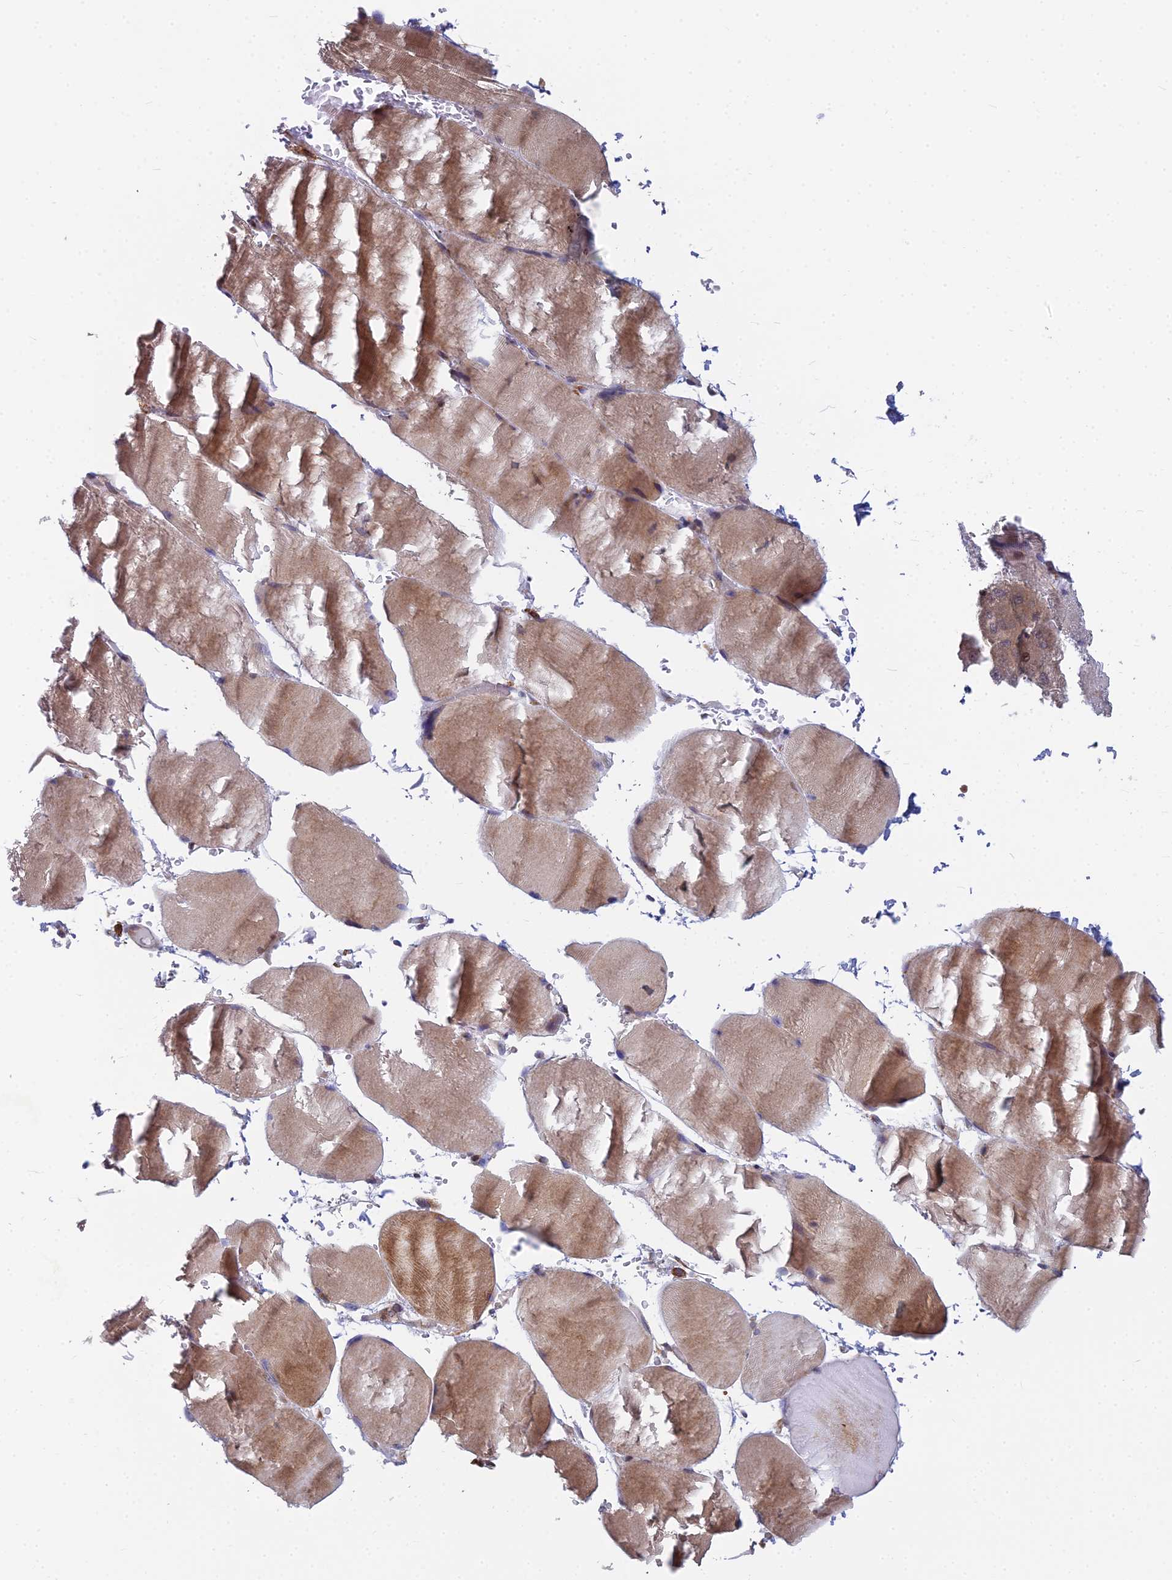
{"staining": {"intensity": "moderate", "quantity": "25%-75%", "location": "cytoplasmic/membranous,nuclear"}, "tissue": "skeletal muscle", "cell_type": "Myocytes", "image_type": "normal", "snomed": [{"axis": "morphology", "description": "Normal tissue, NOS"}, {"axis": "topography", "description": "Skeletal muscle"}, {"axis": "topography", "description": "Head-Neck"}], "caption": "Skeletal muscle stained for a protein (brown) exhibits moderate cytoplasmic/membranous,nuclear positive staining in approximately 25%-75% of myocytes.", "gene": "COMMD2", "patient": {"sex": "male", "age": 66}}